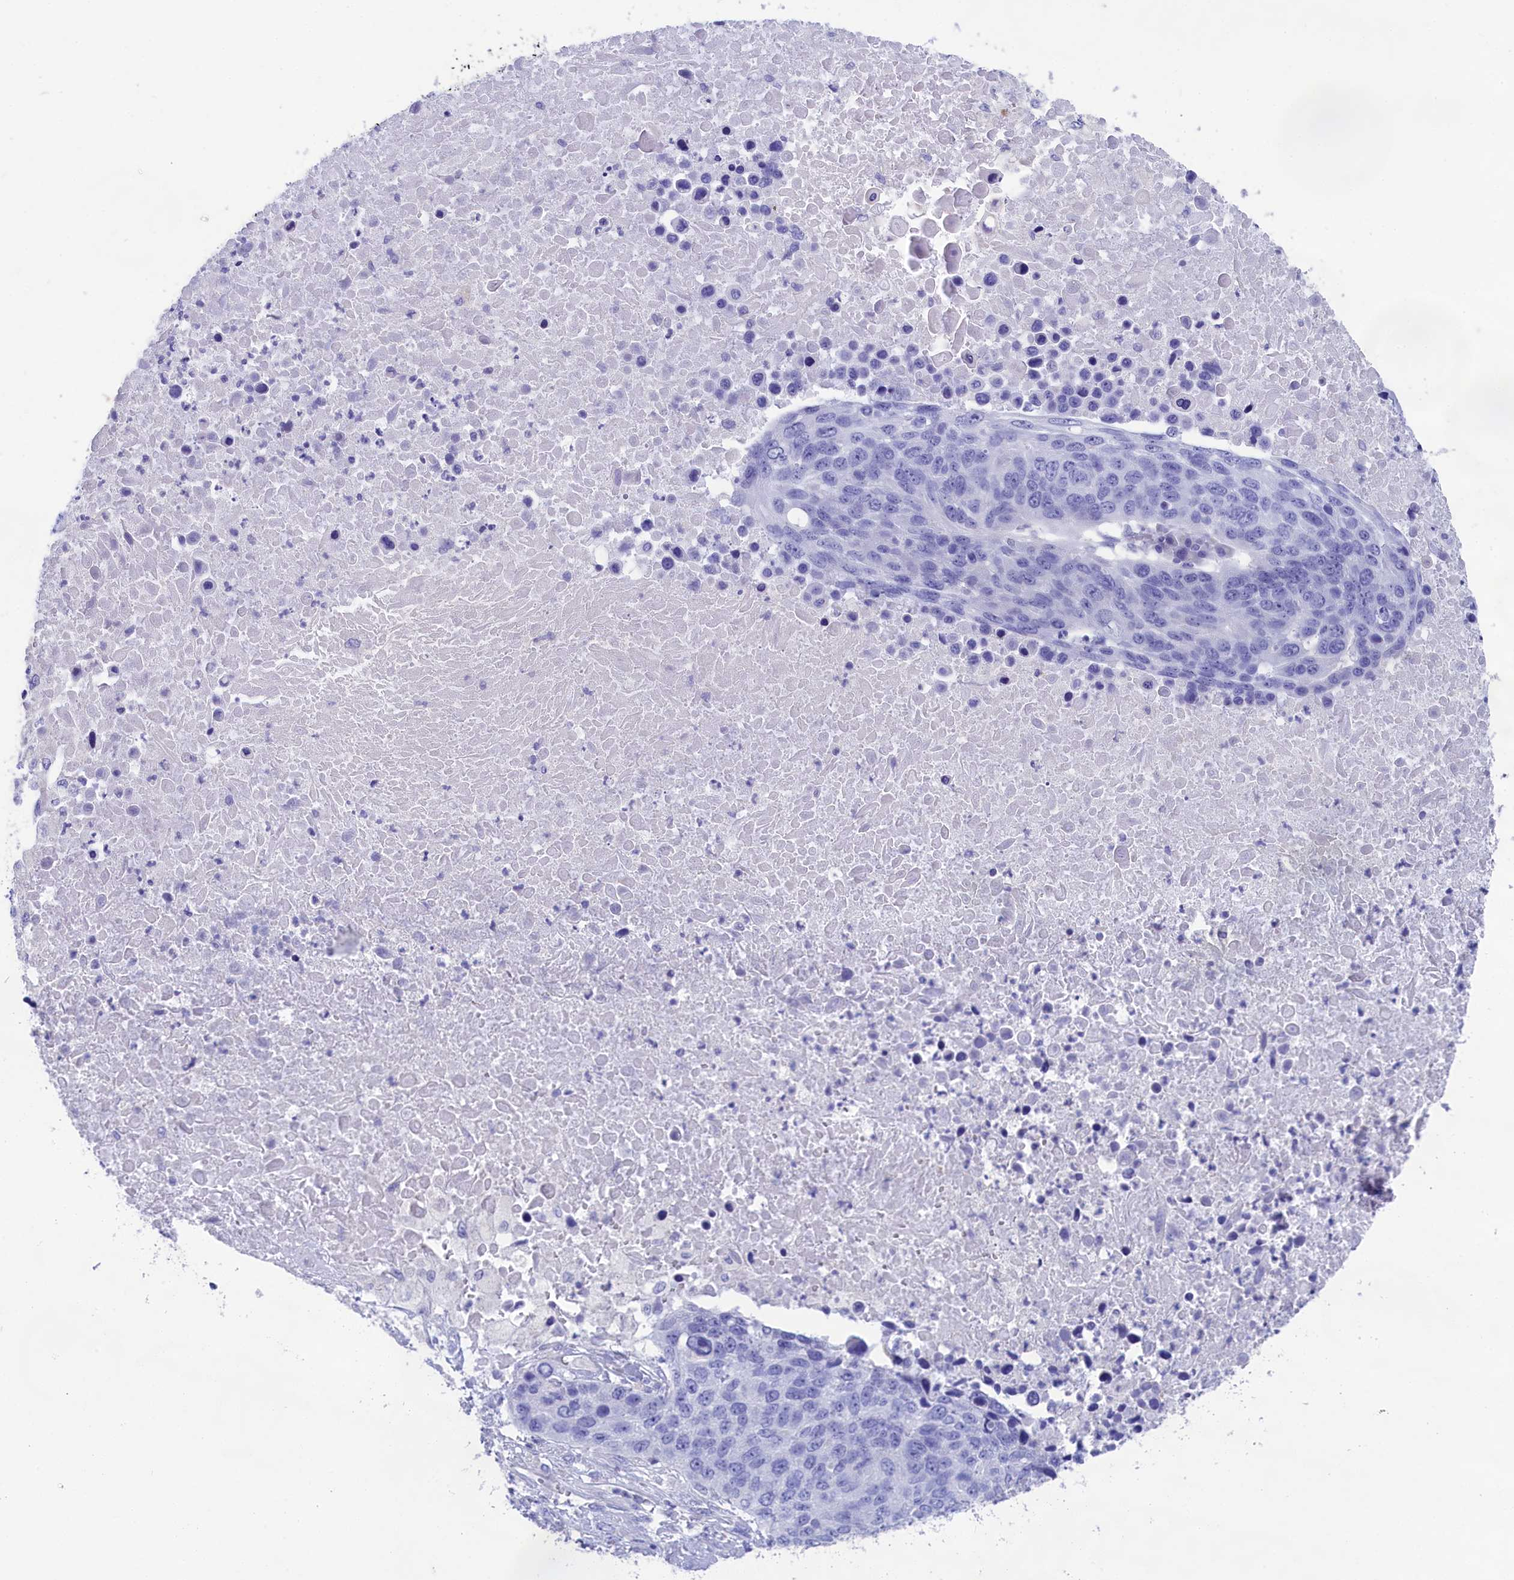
{"staining": {"intensity": "negative", "quantity": "none", "location": "none"}, "tissue": "lung cancer", "cell_type": "Tumor cells", "image_type": "cancer", "snomed": [{"axis": "morphology", "description": "Normal tissue, NOS"}, {"axis": "morphology", "description": "Squamous cell carcinoma, NOS"}, {"axis": "topography", "description": "Lymph node"}, {"axis": "topography", "description": "Lung"}], "caption": "High power microscopy image of an immunohistochemistry (IHC) photomicrograph of squamous cell carcinoma (lung), revealing no significant expression in tumor cells.", "gene": "PRDM12", "patient": {"sex": "male", "age": 66}}